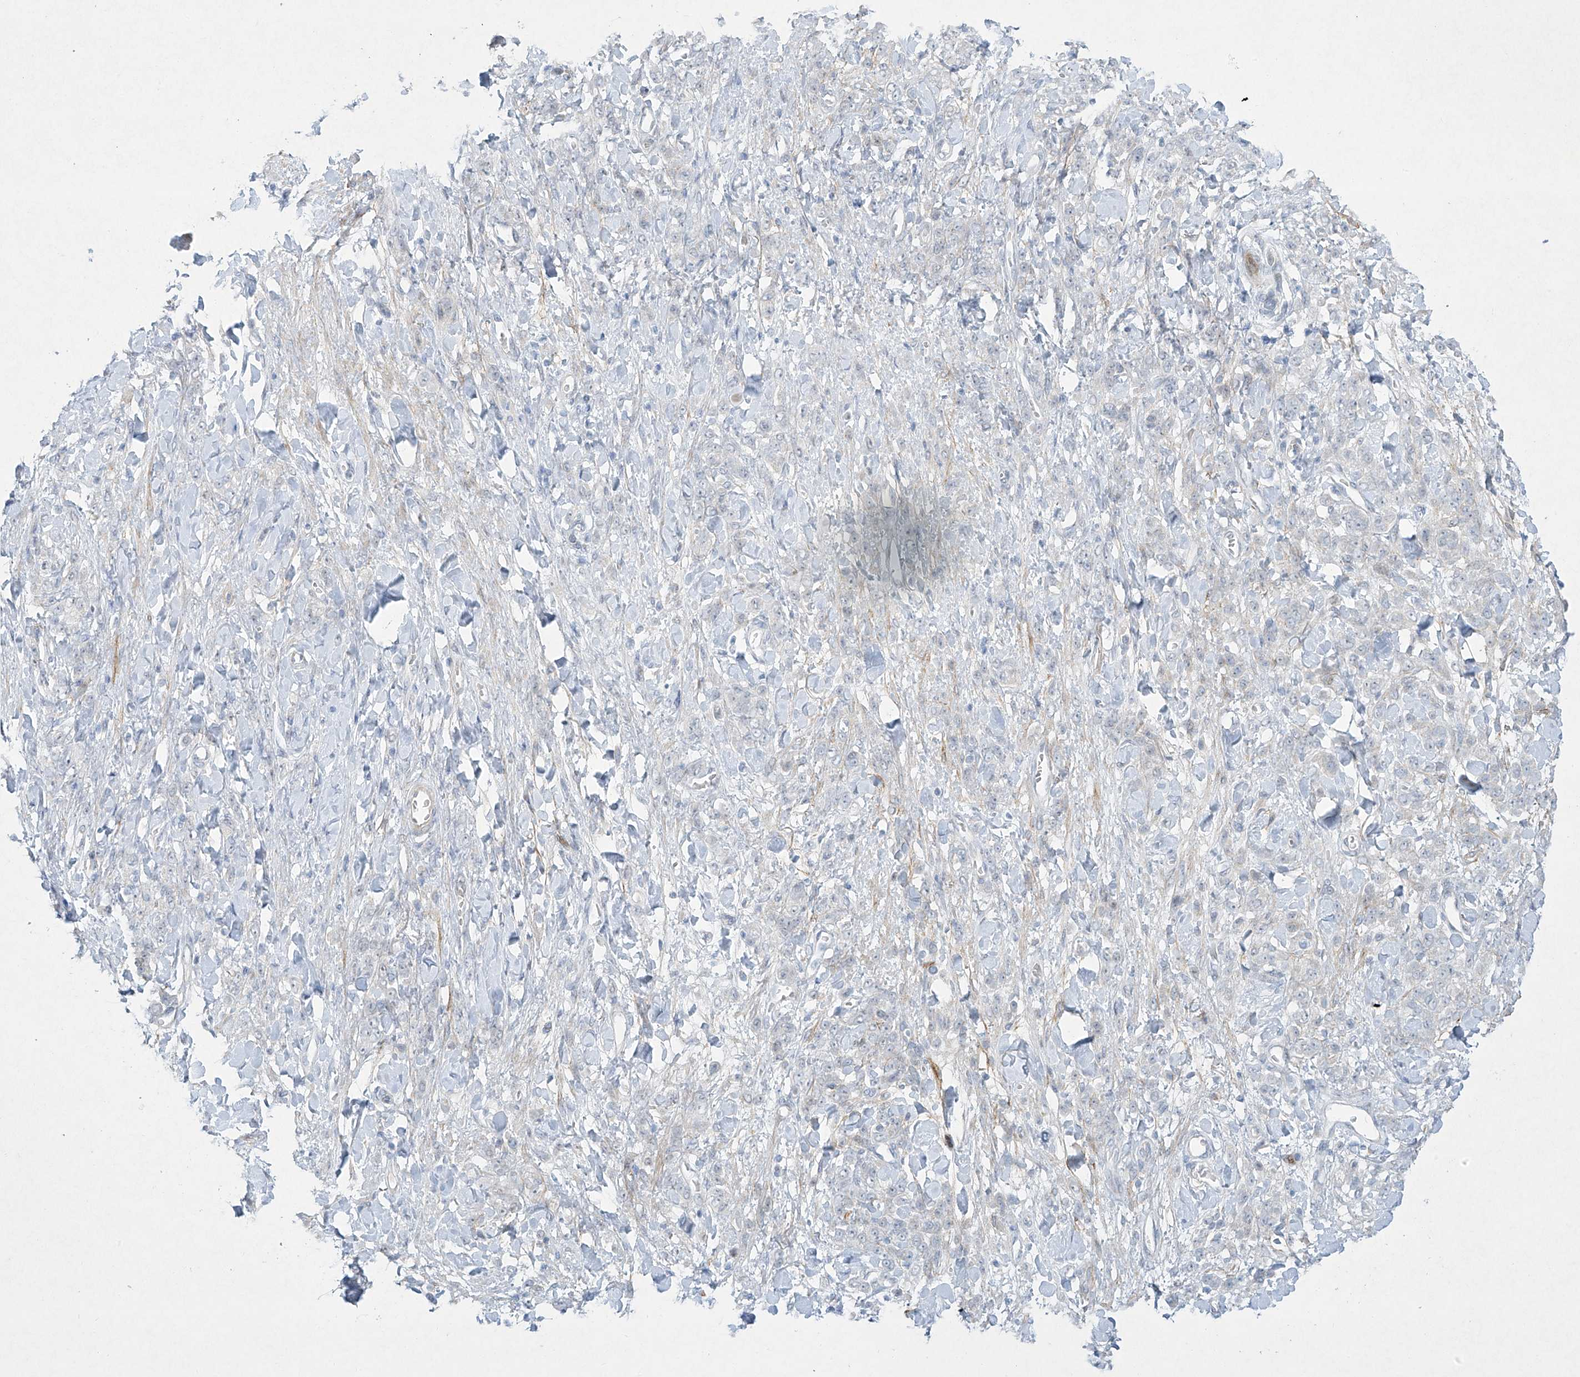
{"staining": {"intensity": "negative", "quantity": "none", "location": "none"}, "tissue": "stomach cancer", "cell_type": "Tumor cells", "image_type": "cancer", "snomed": [{"axis": "morphology", "description": "Normal tissue, NOS"}, {"axis": "morphology", "description": "Adenocarcinoma, NOS"}, {"axis": "topography", "description": "Stomach"}], "caption": "DAB (3,3'-diaminobenzidine) immunohistochemical staining of human stomach cancer (adenocarcinoma) demonstrates no significant staining in tumor cells.", "gene": "PAX6", "patient": {"sex": "male", "age": 82}}